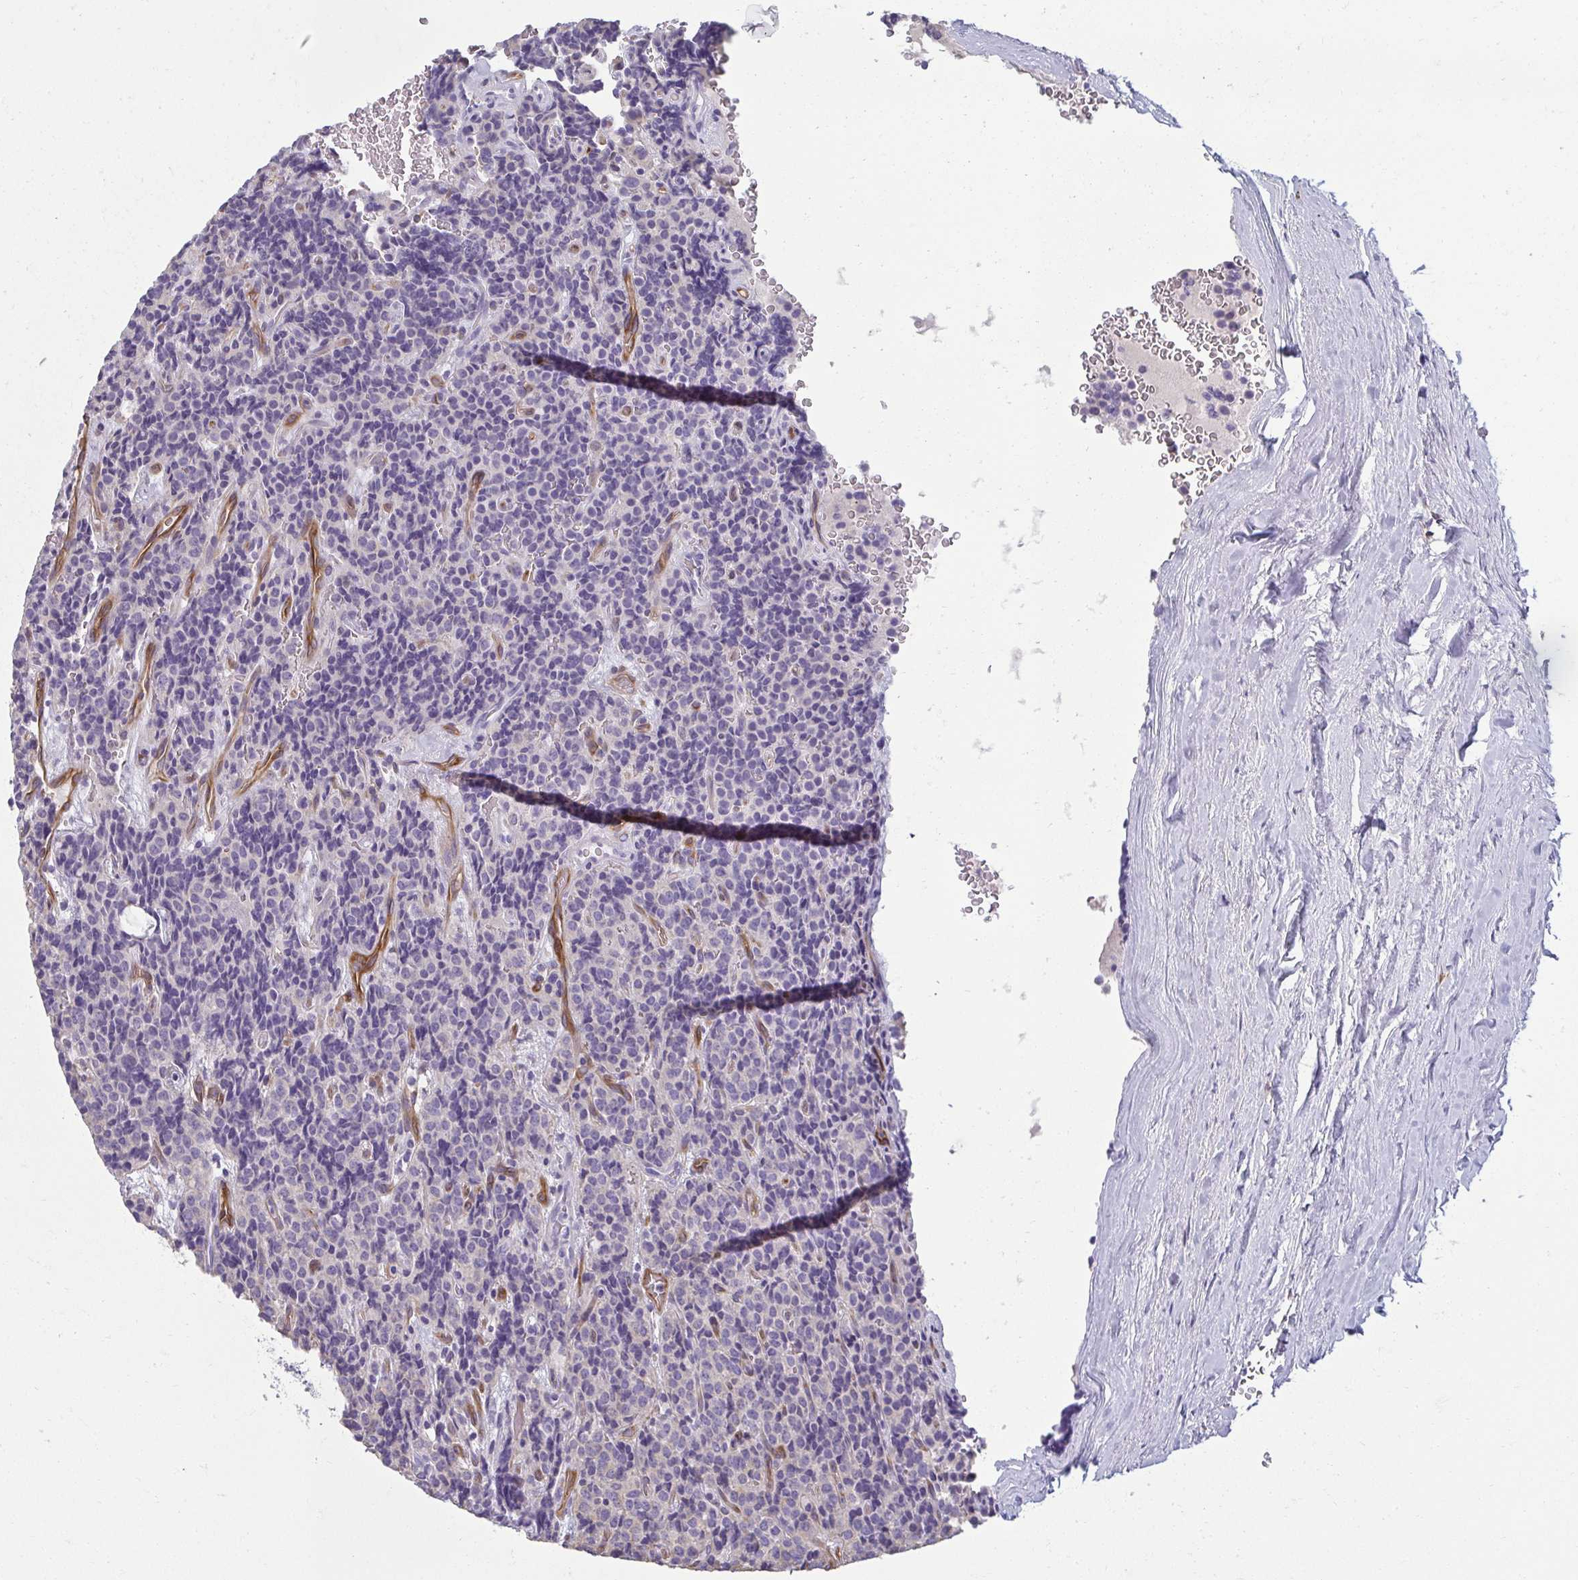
{"staining": {"intensity": "negative", "quantity": "none", "location": "none"}, "tissue": "carcinoid", "cell_type": "Tumor cells", "image_type": "cancer", "snomed": [{"axis": "morphology", "description": "Carcinoid, malignant, NOS"}, {"axis": "topography", "description": "Pancreas"}], "caption": "Carcinoid (malignant) stained for a protein using immunohistochemistry (IHC) shows no positivity tumor cells.", "gene": "PDE2A", "patient": {"sex": "male", "age": 36}}